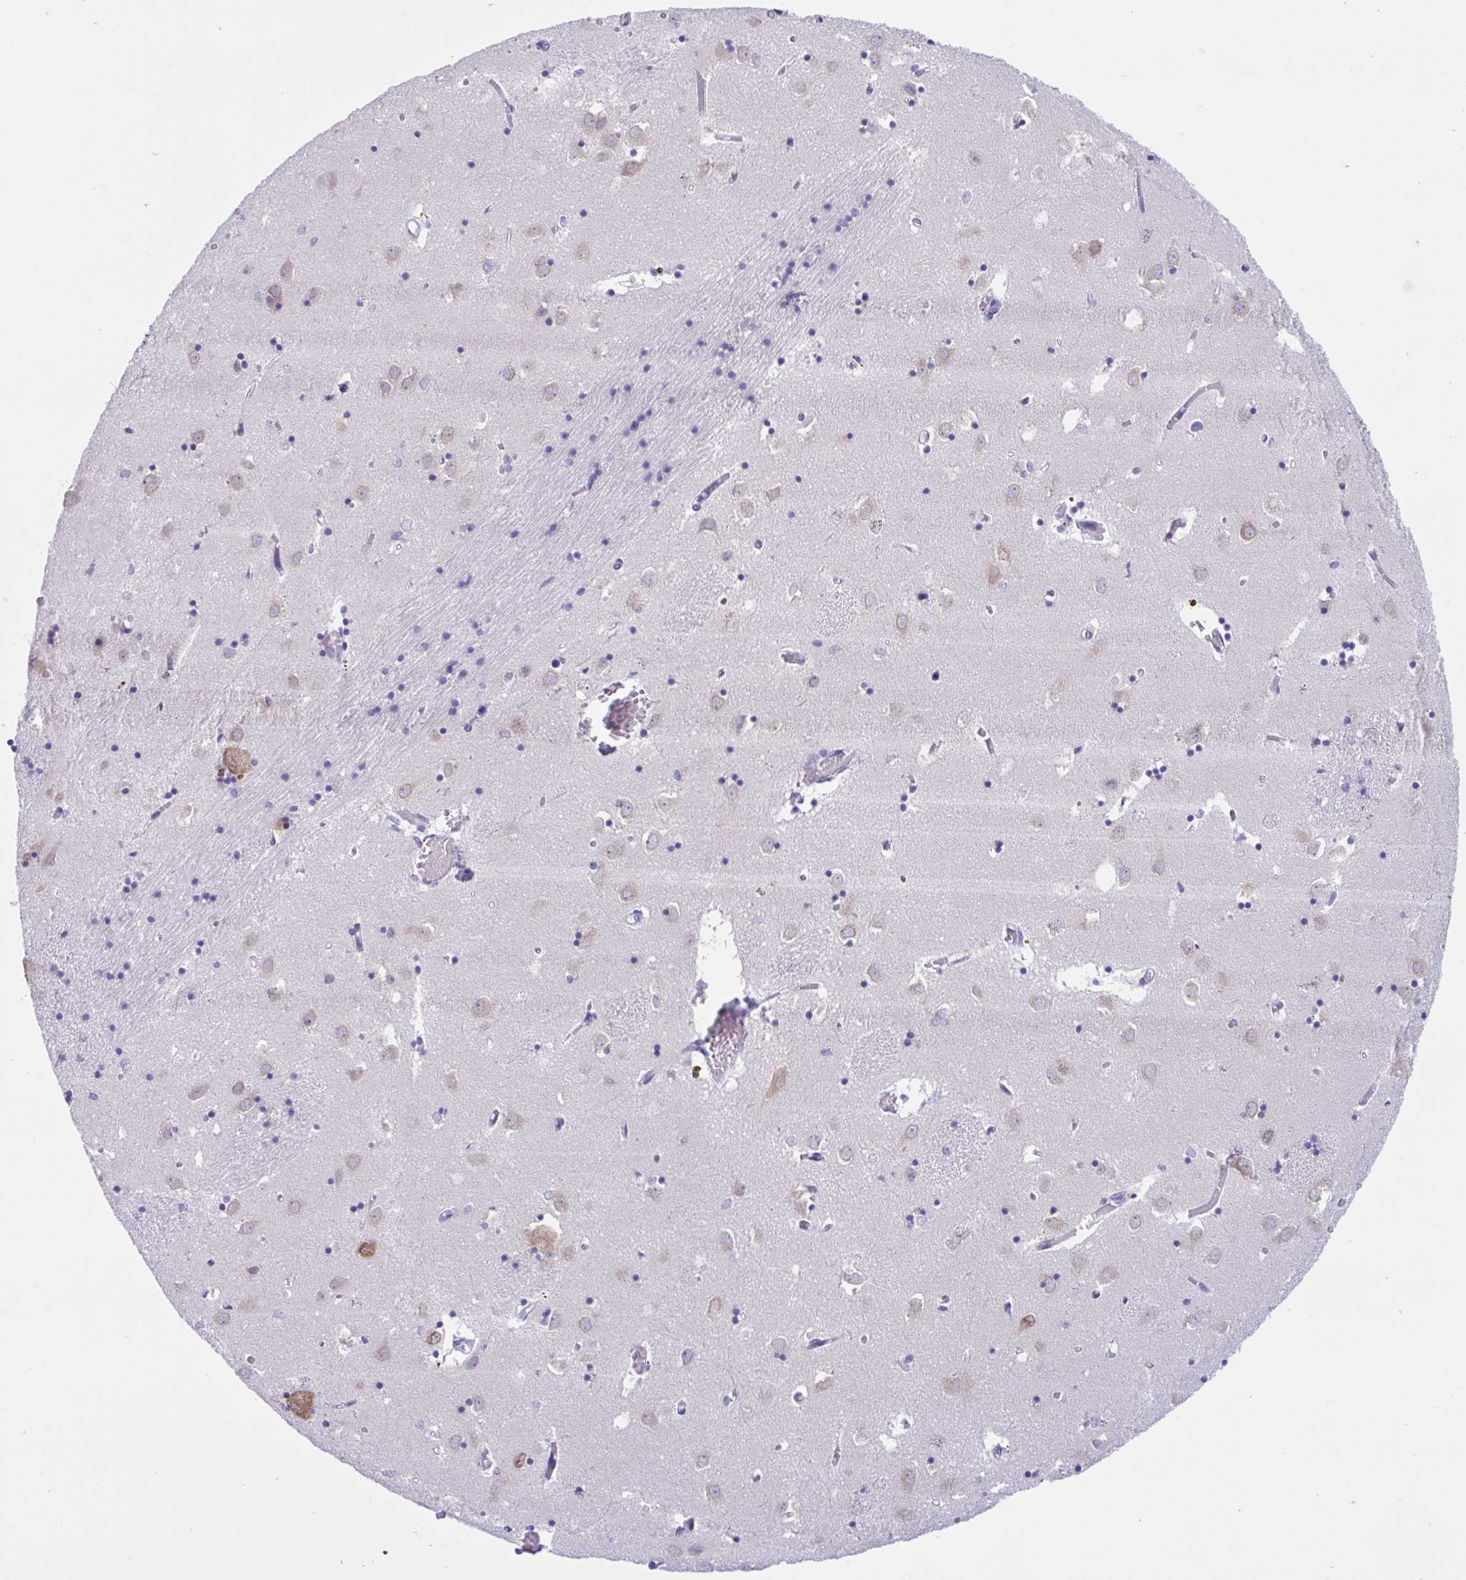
{"staining": {"intensity": "negative", "quantity": "none", "location": "none"}, "tissue": "caudate", "cell_type": "Glial cells", "image_type": "normal", "snomed": [{"axis": "morphology", "description": "Normal tissue, NOS"}, {"axis": "topography", "description": "Lateral ventricle wall"}], "caption": "DAB (3,3'-diaminobenzidine) immunohistochemical staining of benign human caudate displays no significant positivity in glial cells.", "gene": "TMEM35A", "patient": {"sex": "male", "age": 70}}